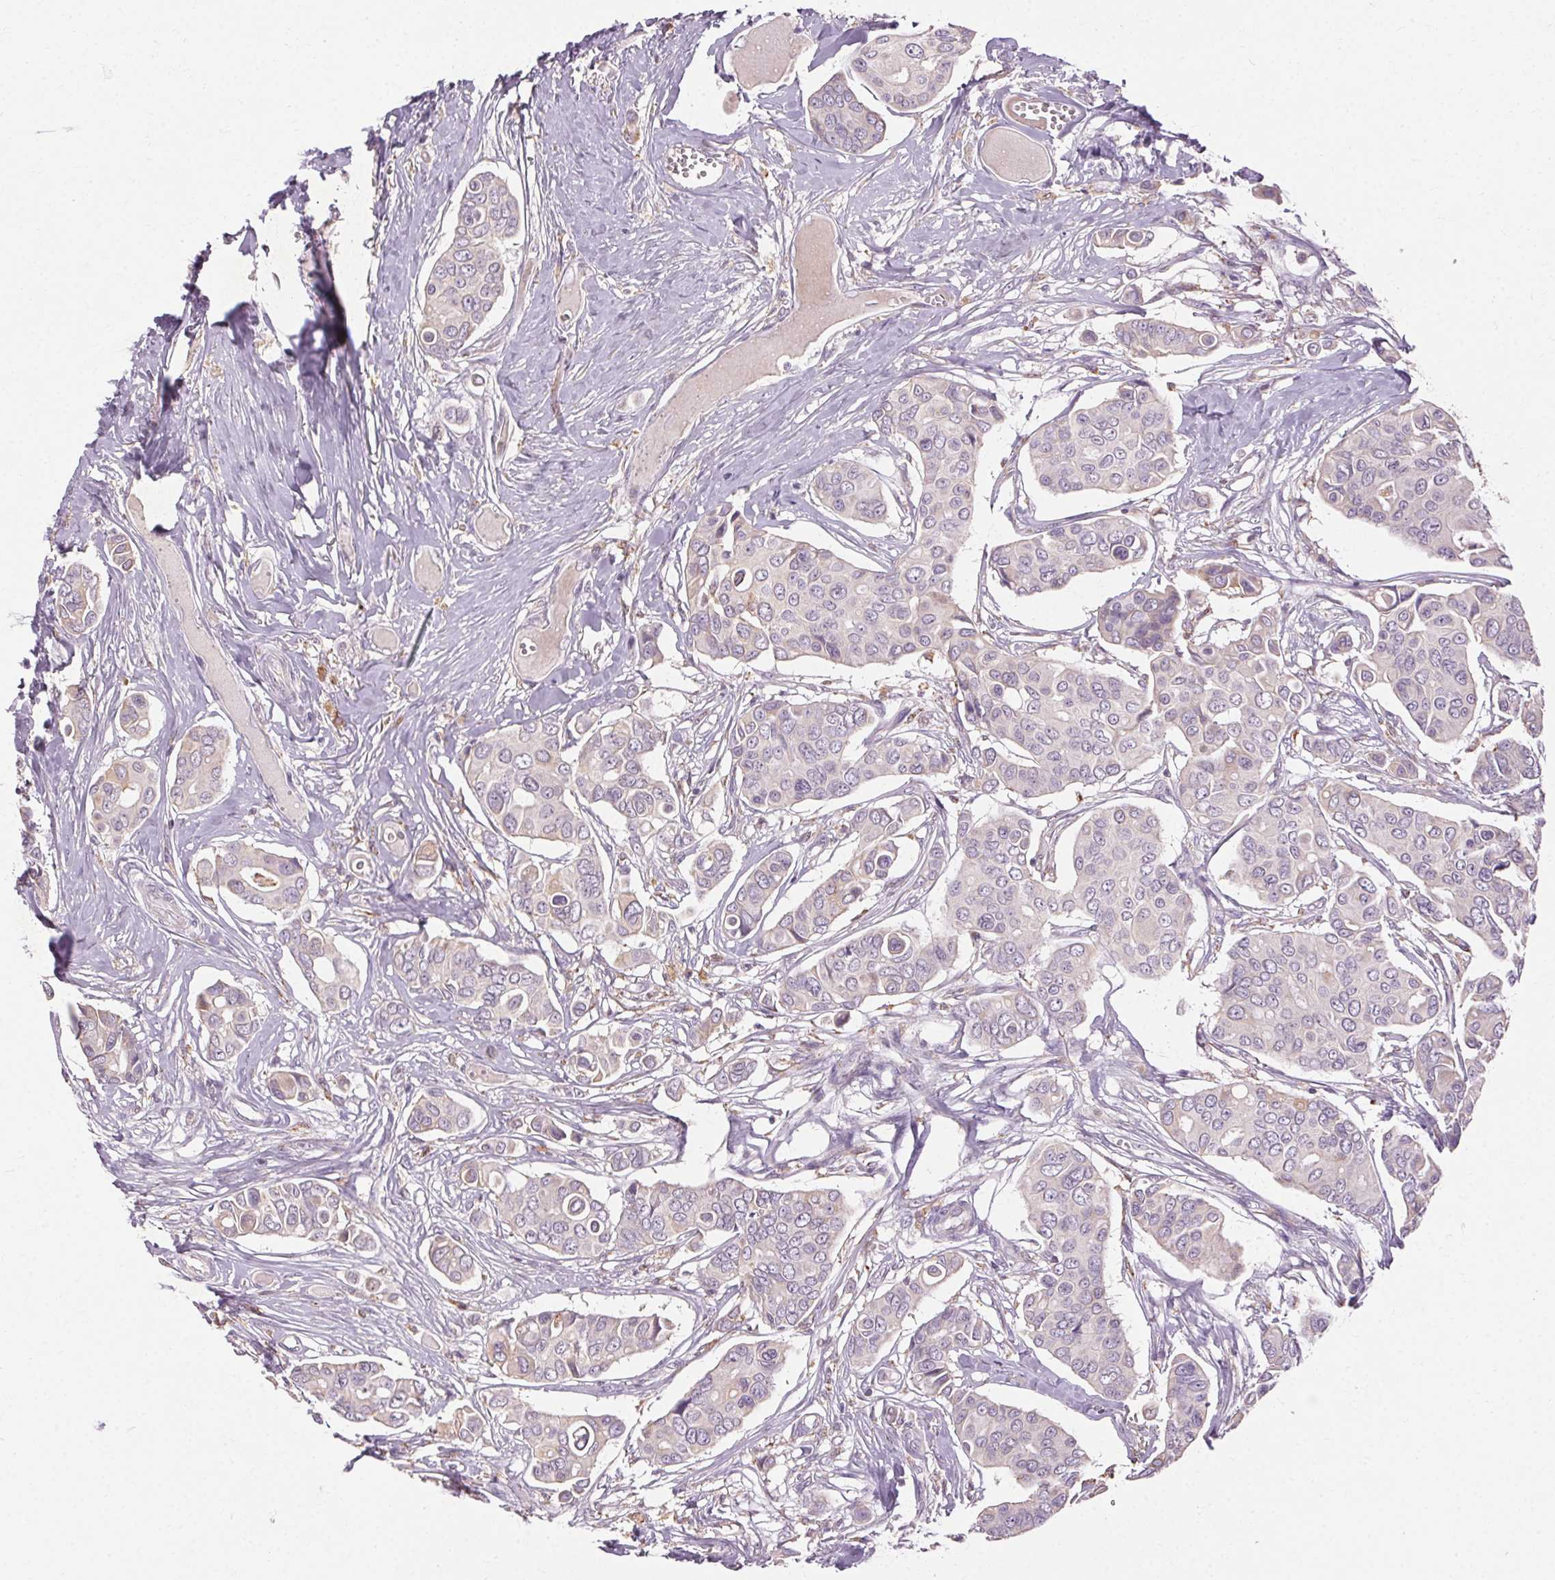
{"staining": {"intensity": "negative", "quantity": "none", "location": "none"}, "tissue": "breast cancer", "cell_type": "Tumor cells", "image_type": "cancer", "snomed": [{"axis": "morphology", "description": "Duct carcinoma"}, {"axis": "topography", "description": "Breast"}], "caption": "Breast cancer stained for a protein using immunohistochemistry (IHC) displays no staining tumor cells.", "gene": "REP15", "patient": {"sex": "female", "age": 54}}